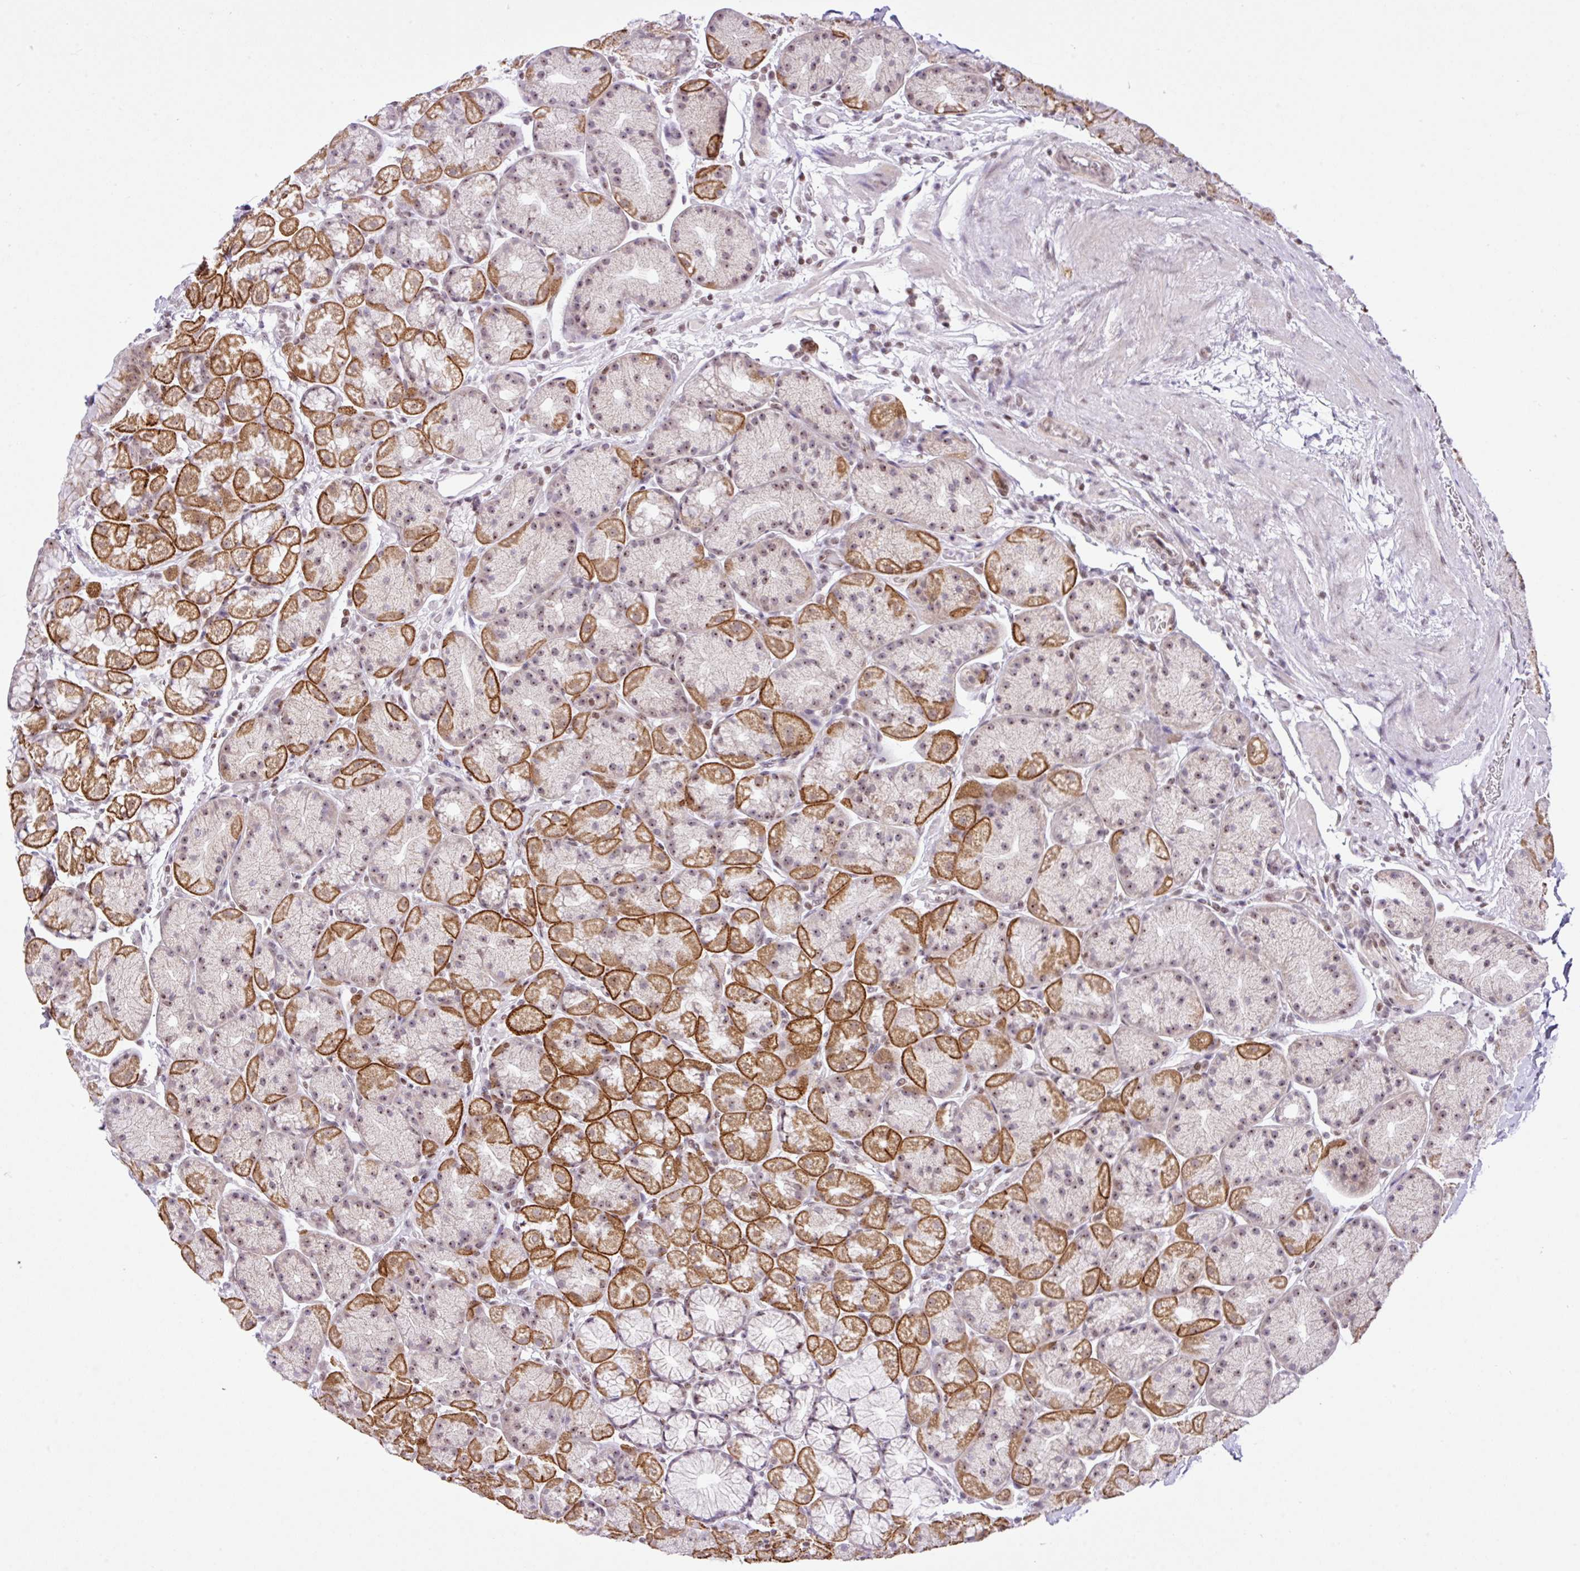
{"staining": {"intensity": "moderate", "quantity": "25%-75%", "location": "cytoplasmic/membranous,nuclear"}, "tissue": "stomach", "cell_type": "Glandular cells", "image_type": "normal", "snomed": [{"axis": "morphology", "description": "Normal tissue, NOS"}, {"axis": "topography", "description": "Stomach, lower"}], "caption": "Protein expression by immunohistochemistry shows moderate cytoplasmic/membranous,nuclear expression in about 25%-75% of glandular cells in unremarkable stomach.", "gene": "CCDC137", "patient": {"sex": "male", "age": 67}}